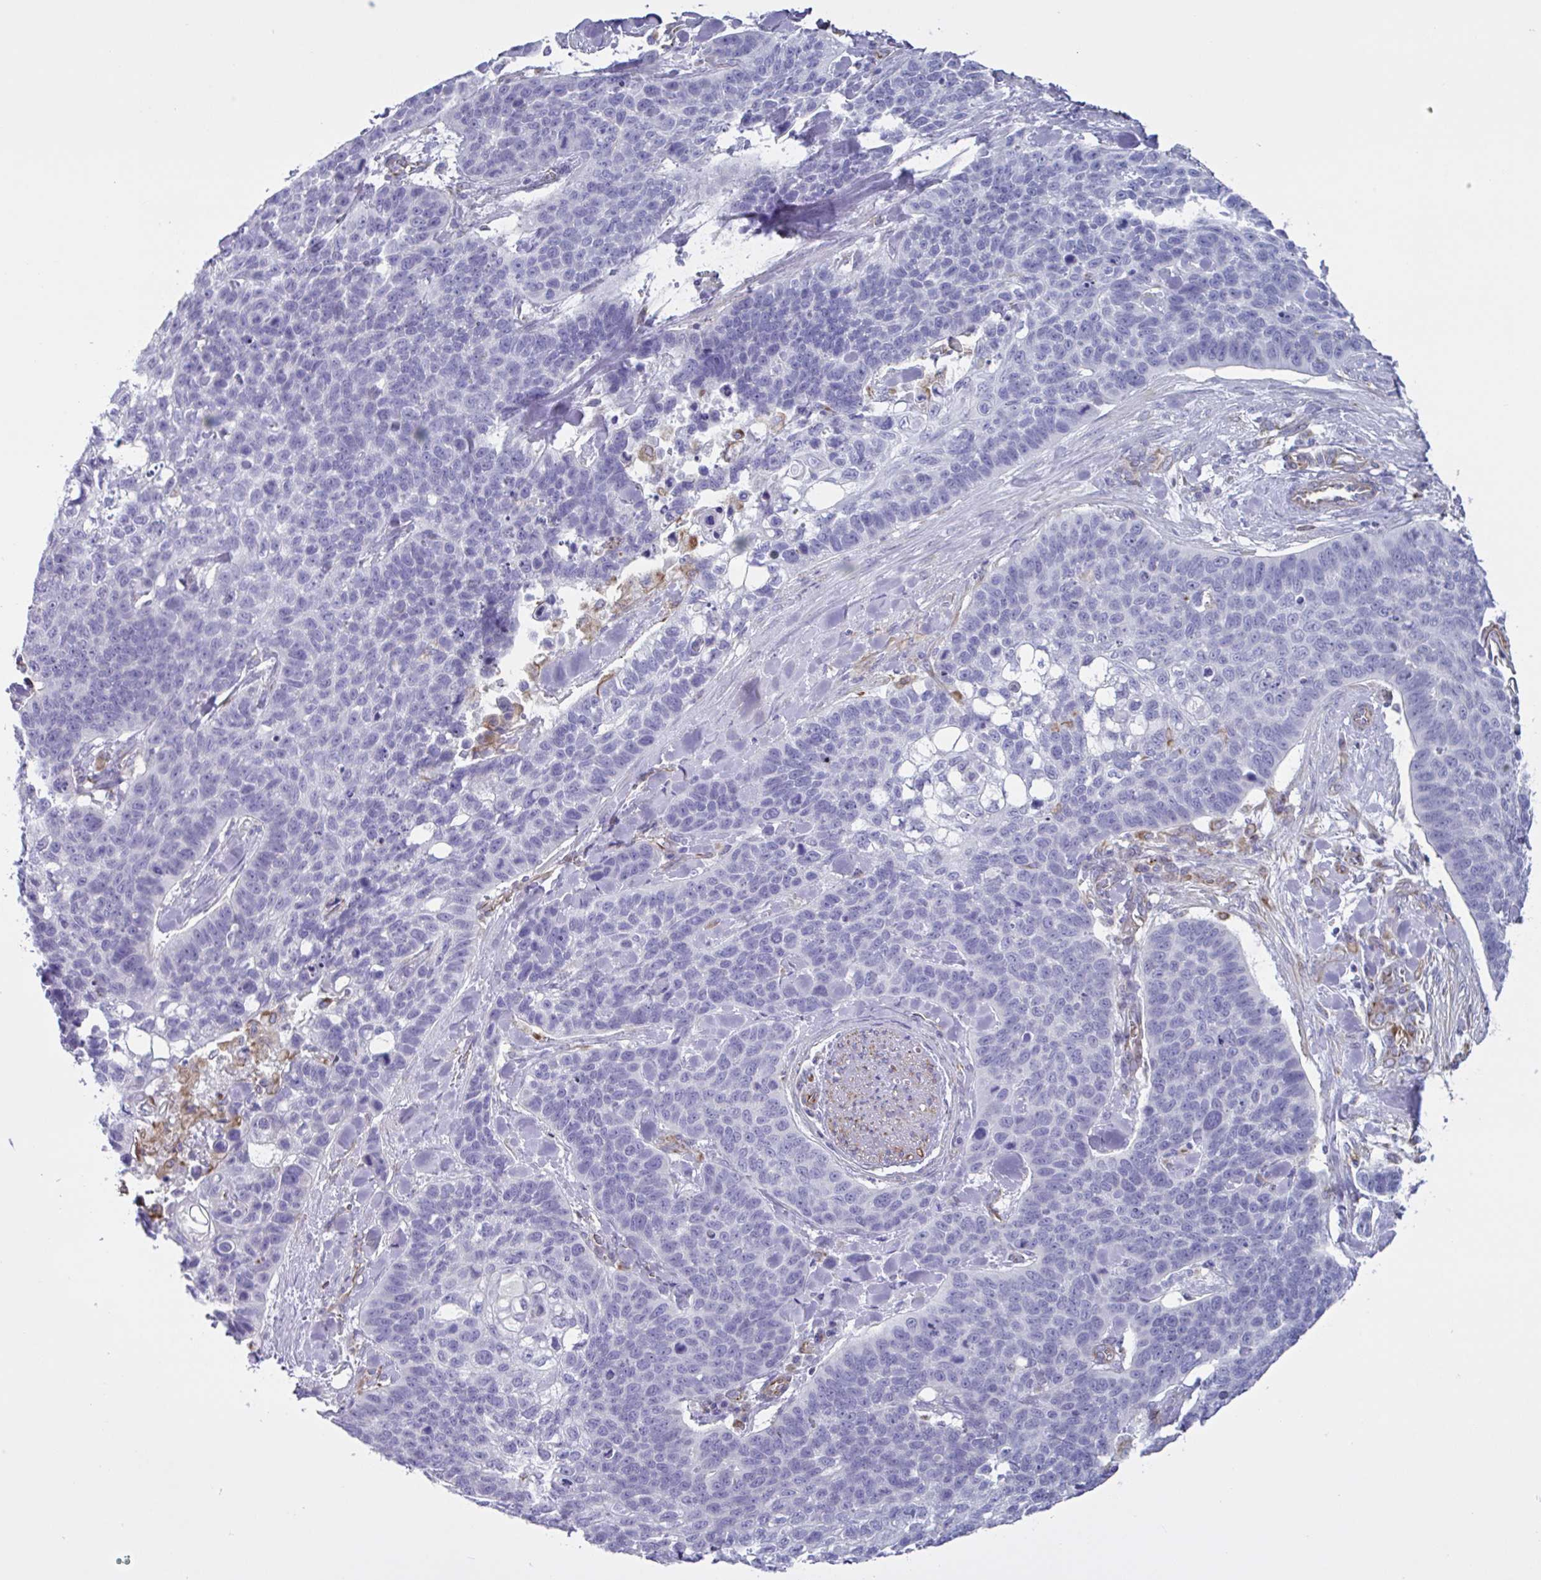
{"staining": {"intensity": "negative", "quantity": "none", "location": "none"}, "tissue": "lung cancer", "cell_type": "Tumor cells", "image_type": "cancer", "snomed": [{"axis": "morphology", "description": "Squamous cell carcinoma, NOS"}, {"axis": "topography", "description": "Lung"}], "caption": "IHC photomicrograph of human lung cancer stained for a protein (brown), which demonstrates no expression in tumor cells.", "gene": "TMEM86B", "patient": {"sex": "male", "age": 62}}